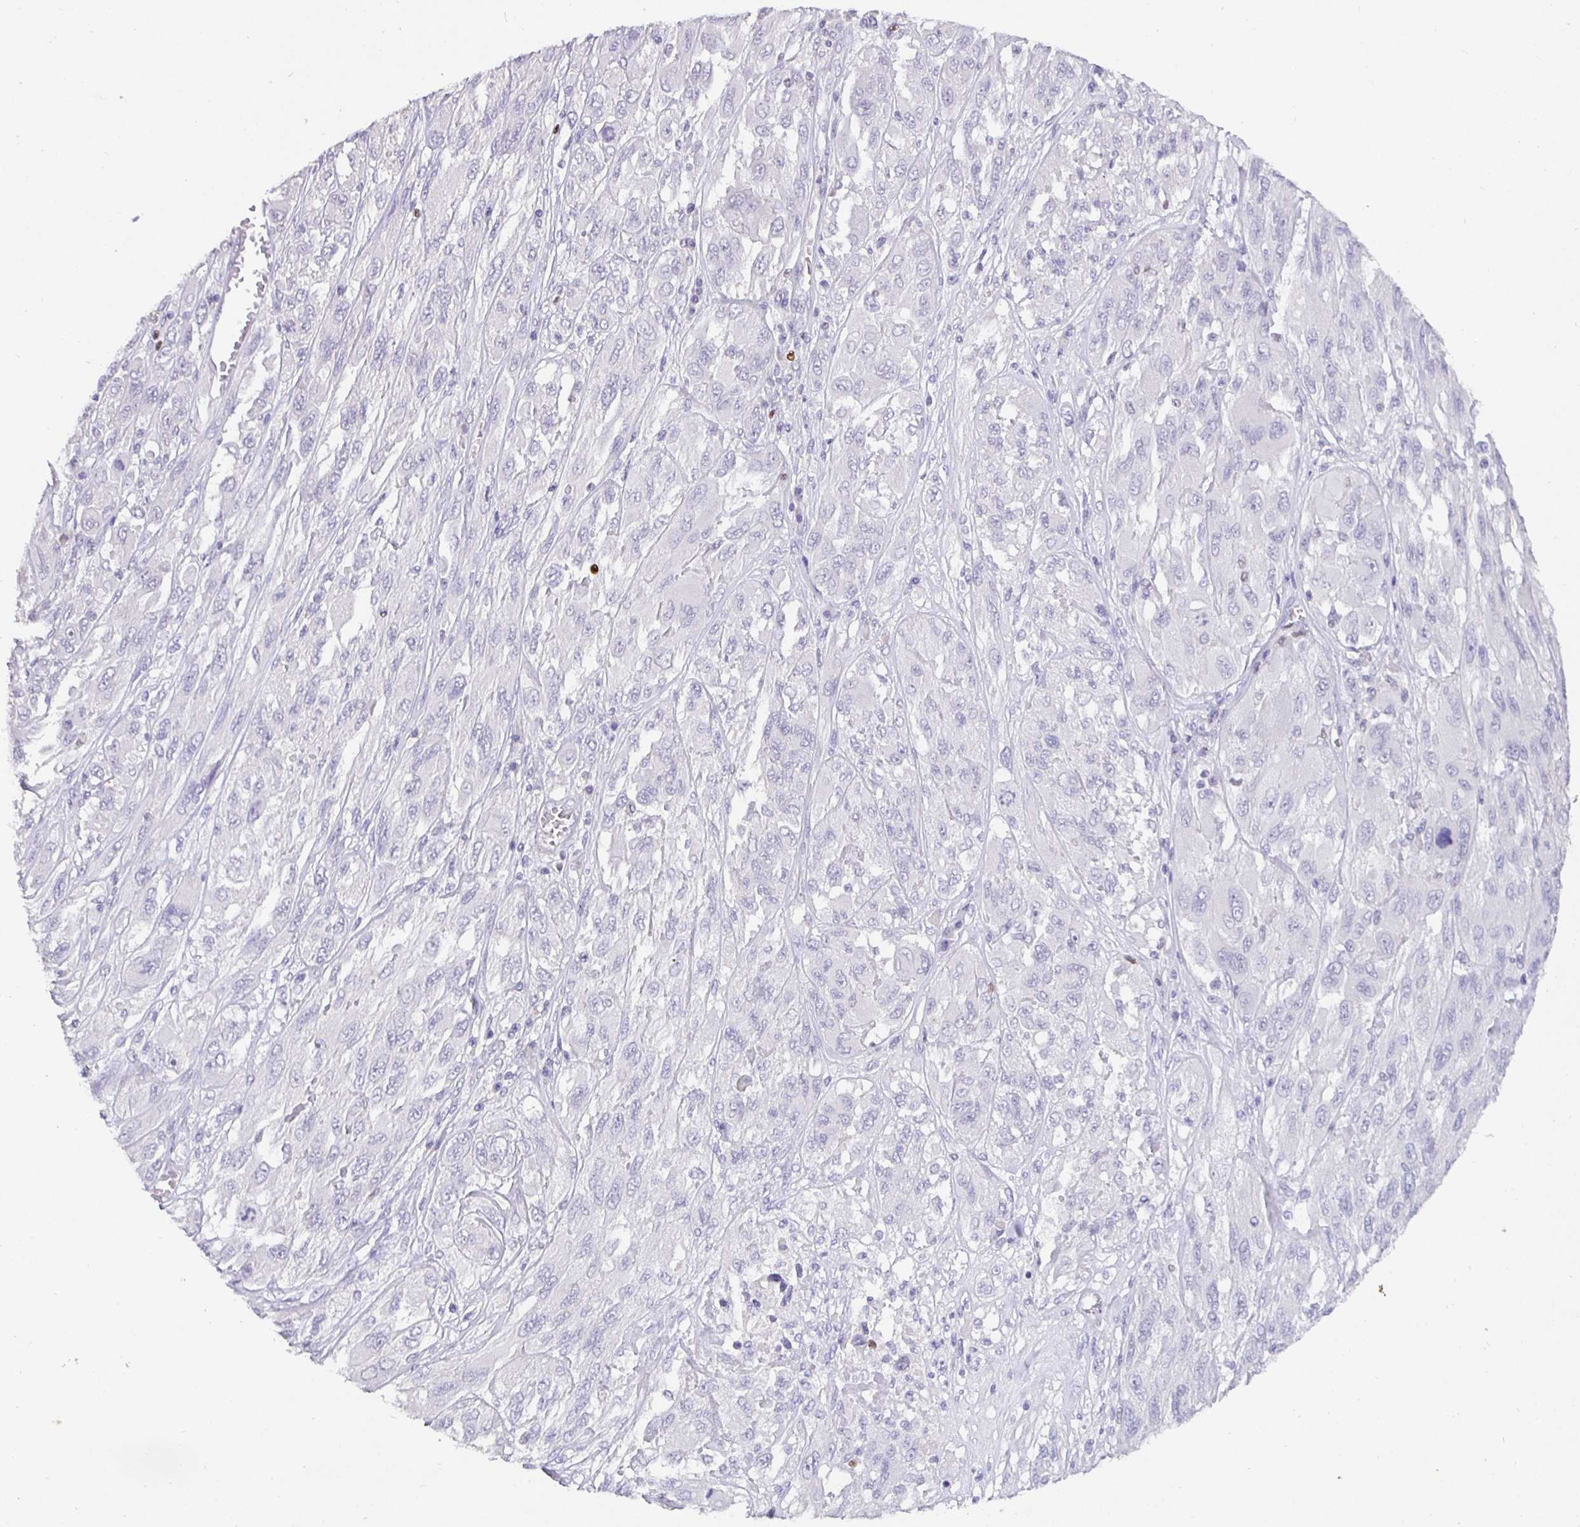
{"staining": {"intensity": "negative", "quantity": "none", "location": "none"}, "tissue": "melanoma", "cell_type": "Tumor cells", "image_type": "cancer", "snomed": [{"axis": "morphology", "description": "Malignant melanoma, NOS"}, {"axis": "topography", "description": "Skin"}], "caption": "High magnification brightfield microscopy of malignant melanoma stained with DAB (brown) and counterstained with hematoxylin (blue): tumor cells show no significant positivity.", "gene": "SATB1", "patient": {"sex": "female", "age": 91}}